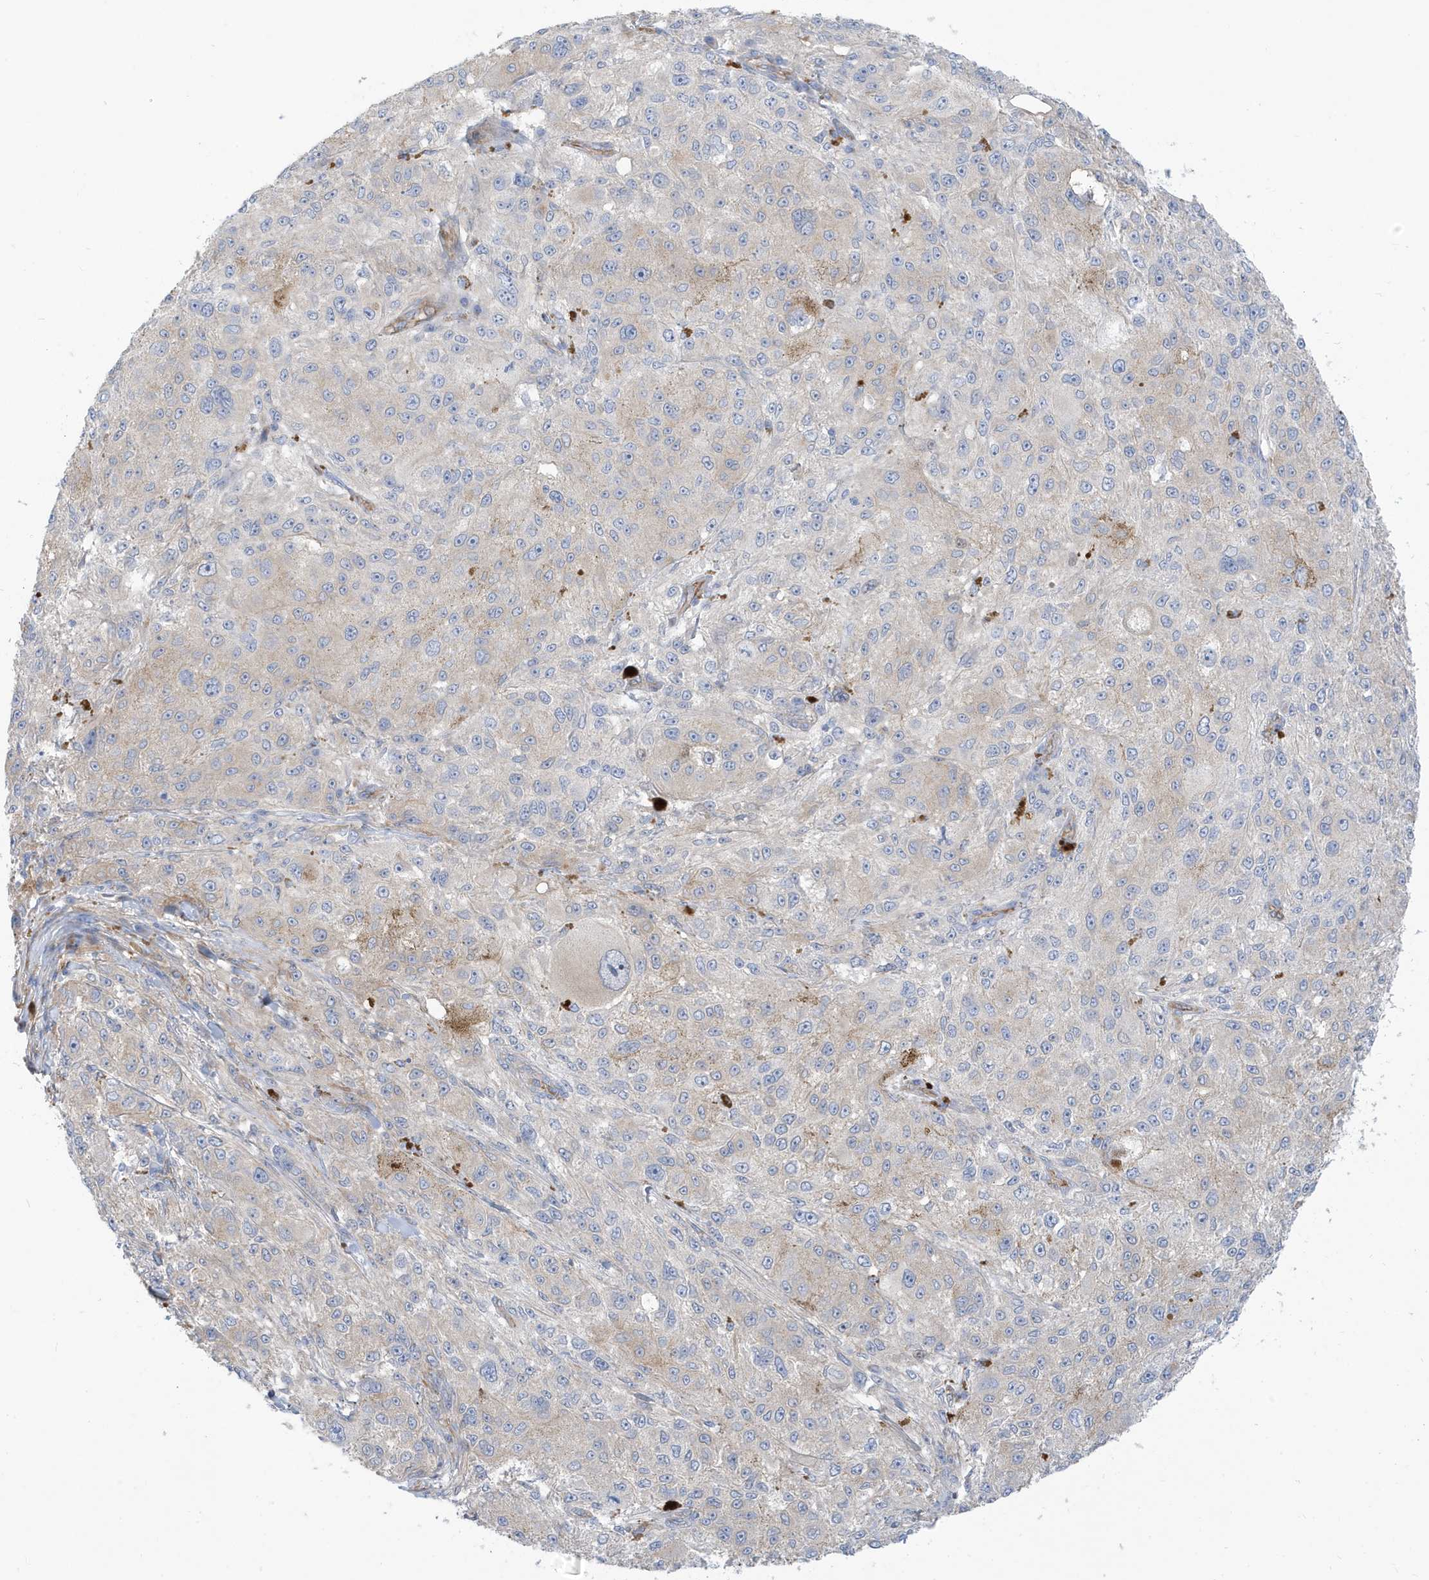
{"staining": {"intensity": "negative", "quantity": "none", "location": "none"}, "tissue": "melanoma", "cell_type": "Tumor cells", "image_type": "cancer", "snomed": [{"axis": "morphology", "description": "Necrosis, NOS"}, {"axis": "morphology", "description": "Malignant melanoma, NOS"}, {"axis": "topography", "description": "Skin"}], "caption": "A high-resolution image shows immunohistochemistry (IHC) staining of melanoma, which demonstrates no significant staining in tumor cells. (Brightfield microscopy of DAB immunohistochemistry (IHC) at high magnification).", "gene": "ATP13A5", "patient": {"sex": "female", "age": 87}}